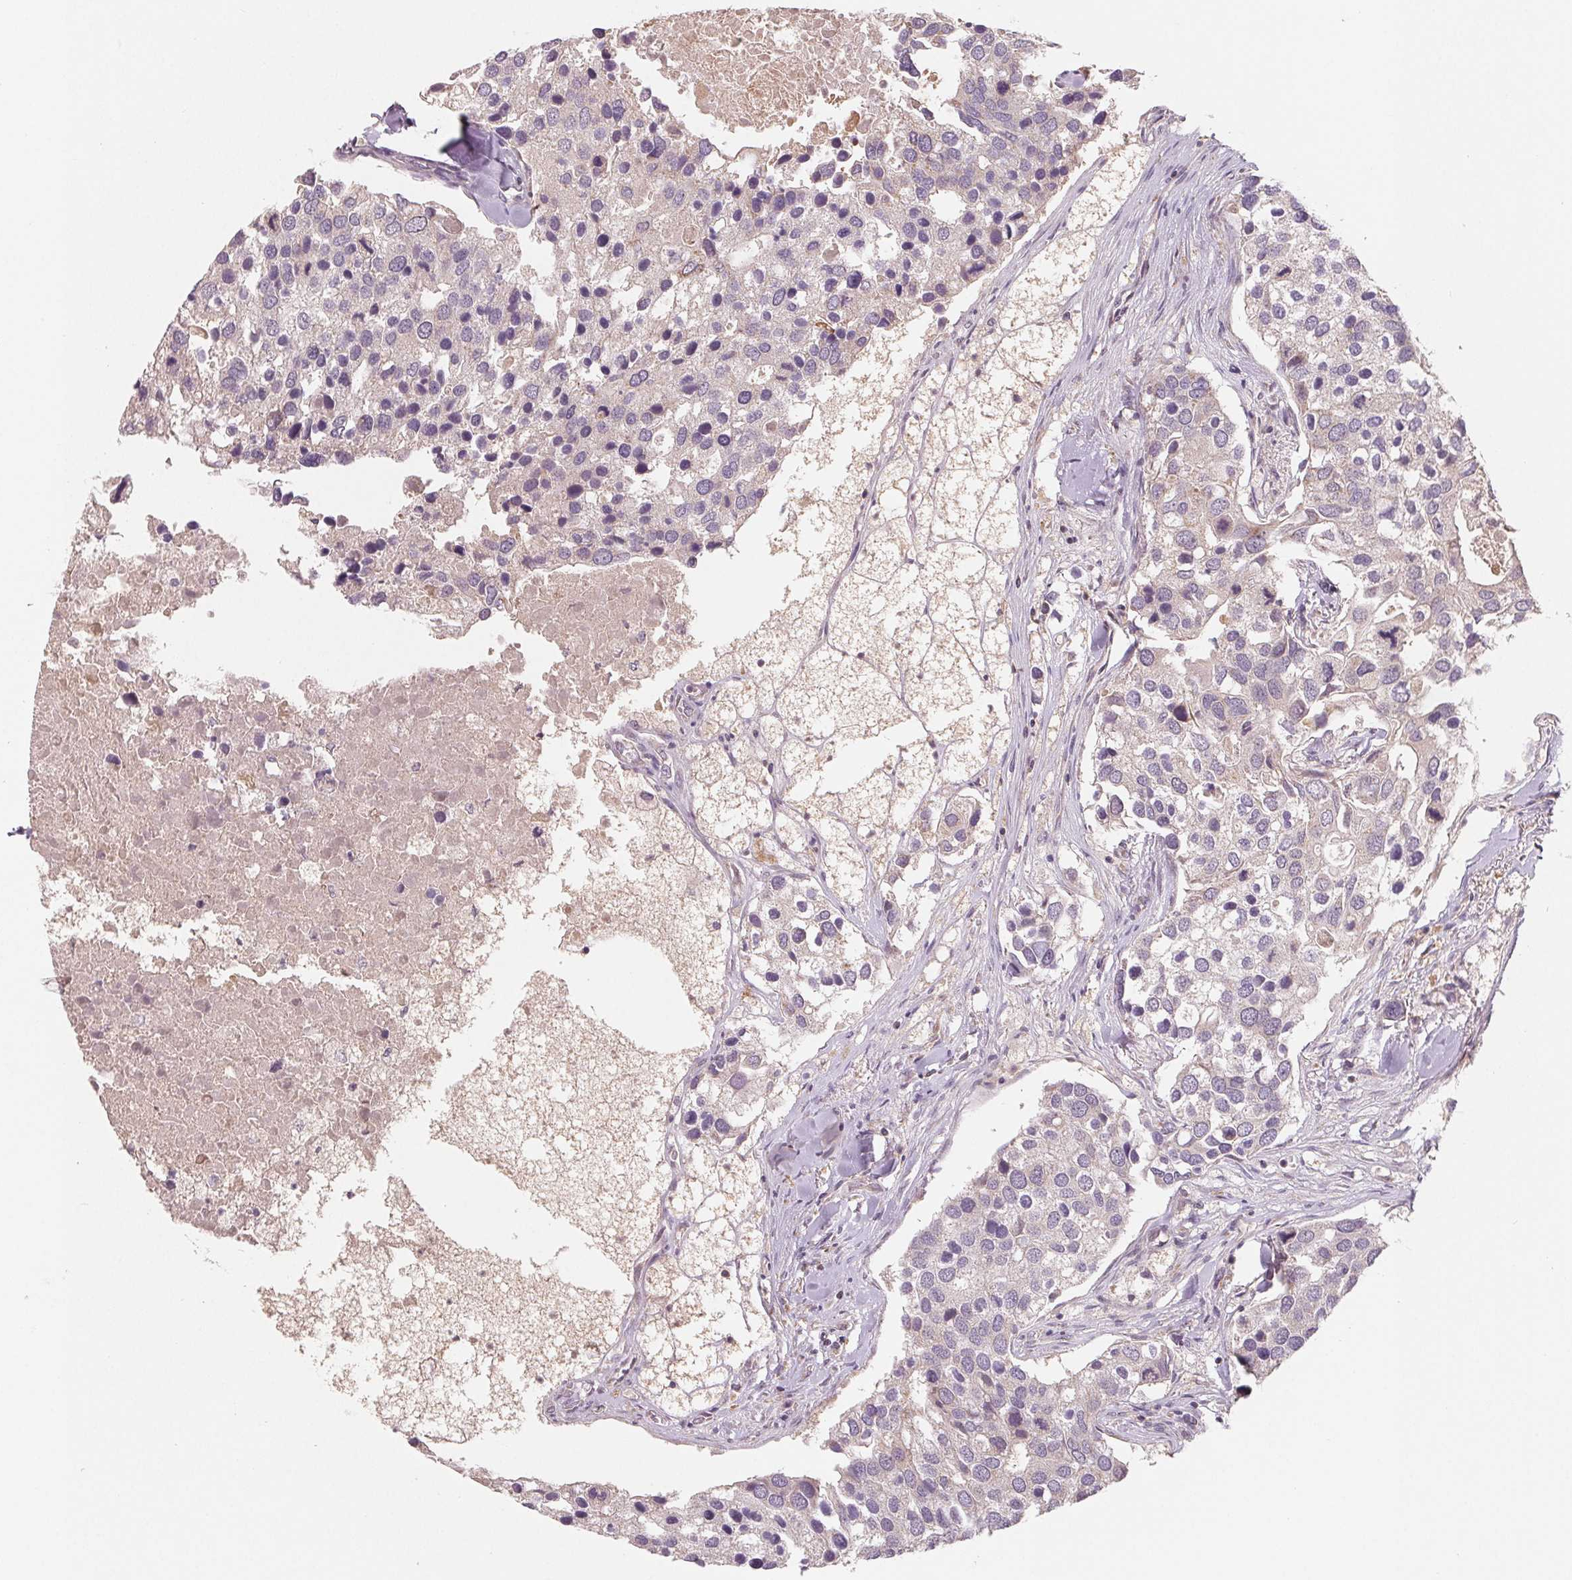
{"staining": {"intensity": "negative", "quantity": "none", "location": "none"}, "tissue": "breast cancer", "cell_type": "Tumor cells", "image_type": "cancer", "snomed": [{"axis": "morphology", "description": "Duct carcinoma"}, {"axis": "topography", "description": "Breast"}], "caption": "This is a micrograph of immunohistochemistry (IHC) staining of breast invasive ductal carcinoma, which shows no expression in tumor cells.", "gene": "AQP8", "patient": {"sex": "female", "age": 83}}